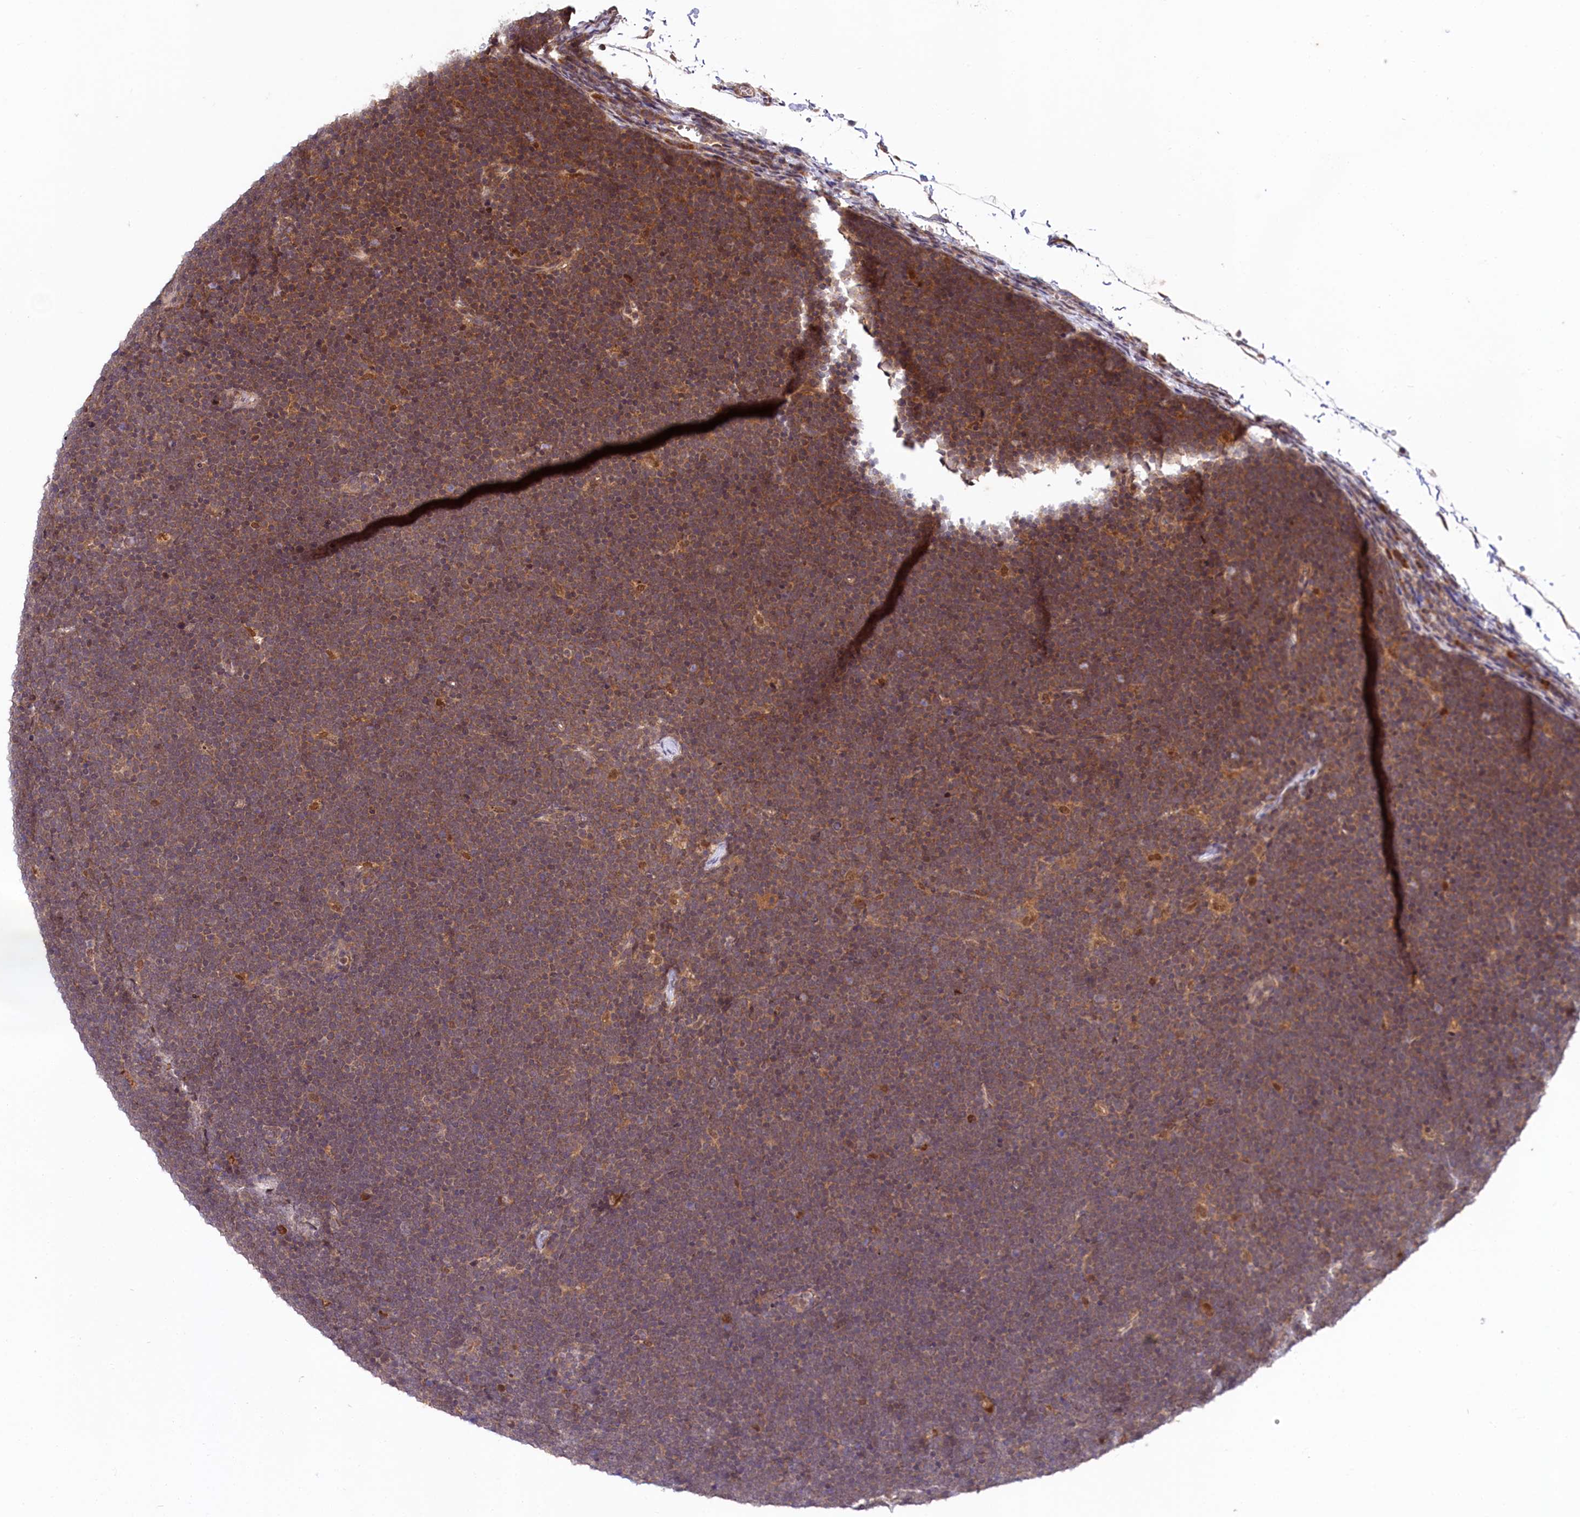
{"staining": {"intensity": "moderate", "quantity": ">75%", "location": "cytoplasmic/membranous"}, "tissue": "lymphoma", "cell_type": "Tumor cells", "image_type": "cancer", "snomed": [{"axis": "morphology", "description": "Malignant lymphoma, non-Hodgkin's type, High grade"}, {"axis": "topography", "description": "Lymph node"}], "caption": "DAB immunohistochemical staining of human lymphoma reveals moderate cytoplasmic/membranous protein positivity in about >75% of tumor cells.", "gene": "UBE3A", "patient": {"sex": "male", "age": 13}}